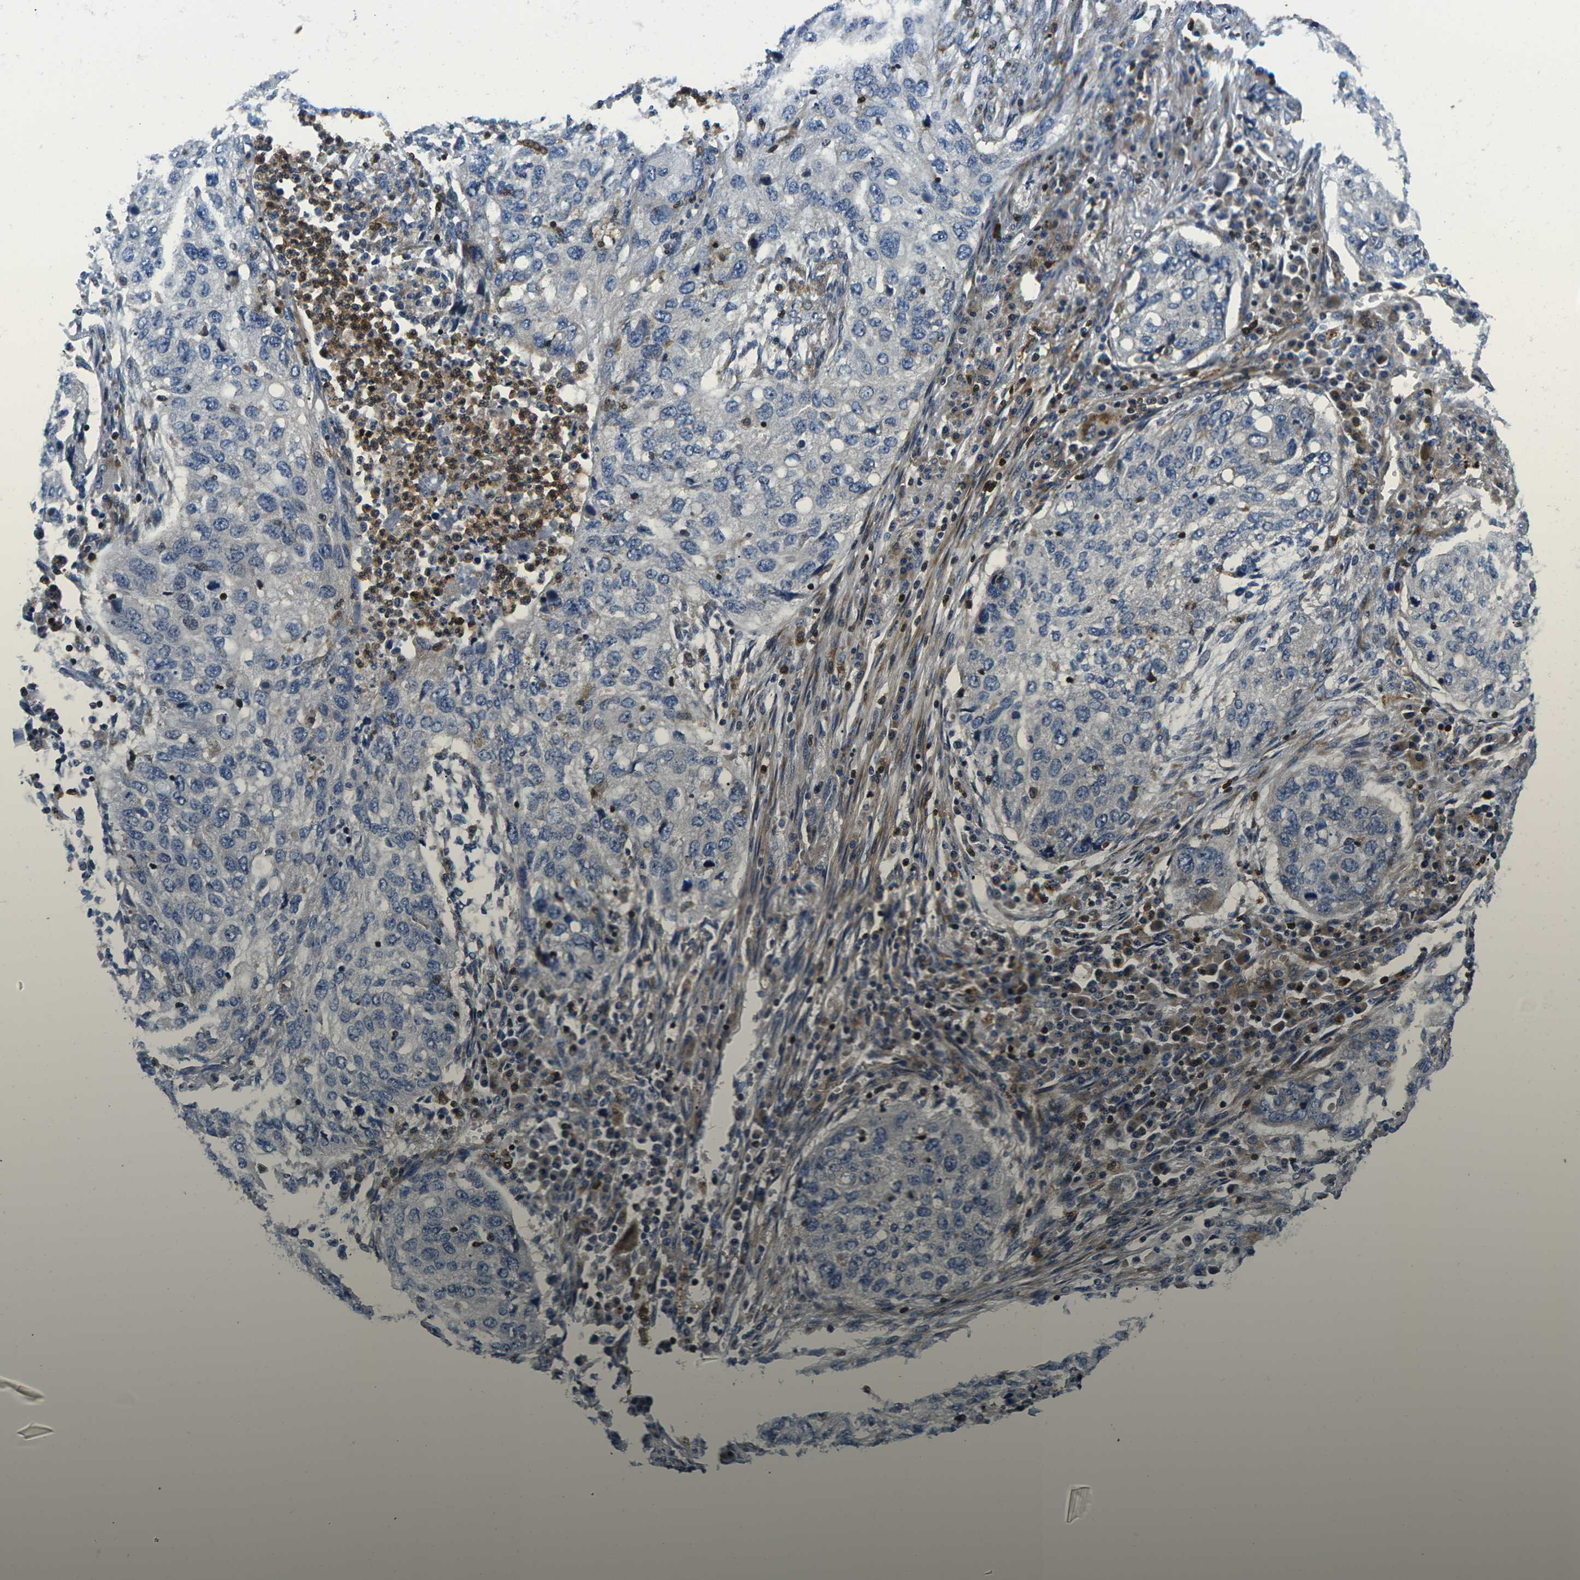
{"staining": {"intensity": "negative", "quantity": "none", "location": "none"}, "tissue": "lung cancer", "cell_type": "Tumor cells", "image_type": "cancer", "snomed": [{"axis": "morphology", "description": "Squamous cell carcinoma, NOS"}, {"axis": "topography", "description": "Lung"}], "caption": "A micrograph of lung cancer stained for a protein demonstrates no brown staining in tumor cells.", "gene": "PLCE1", "patient": {"sex": "female", "age": 63}}